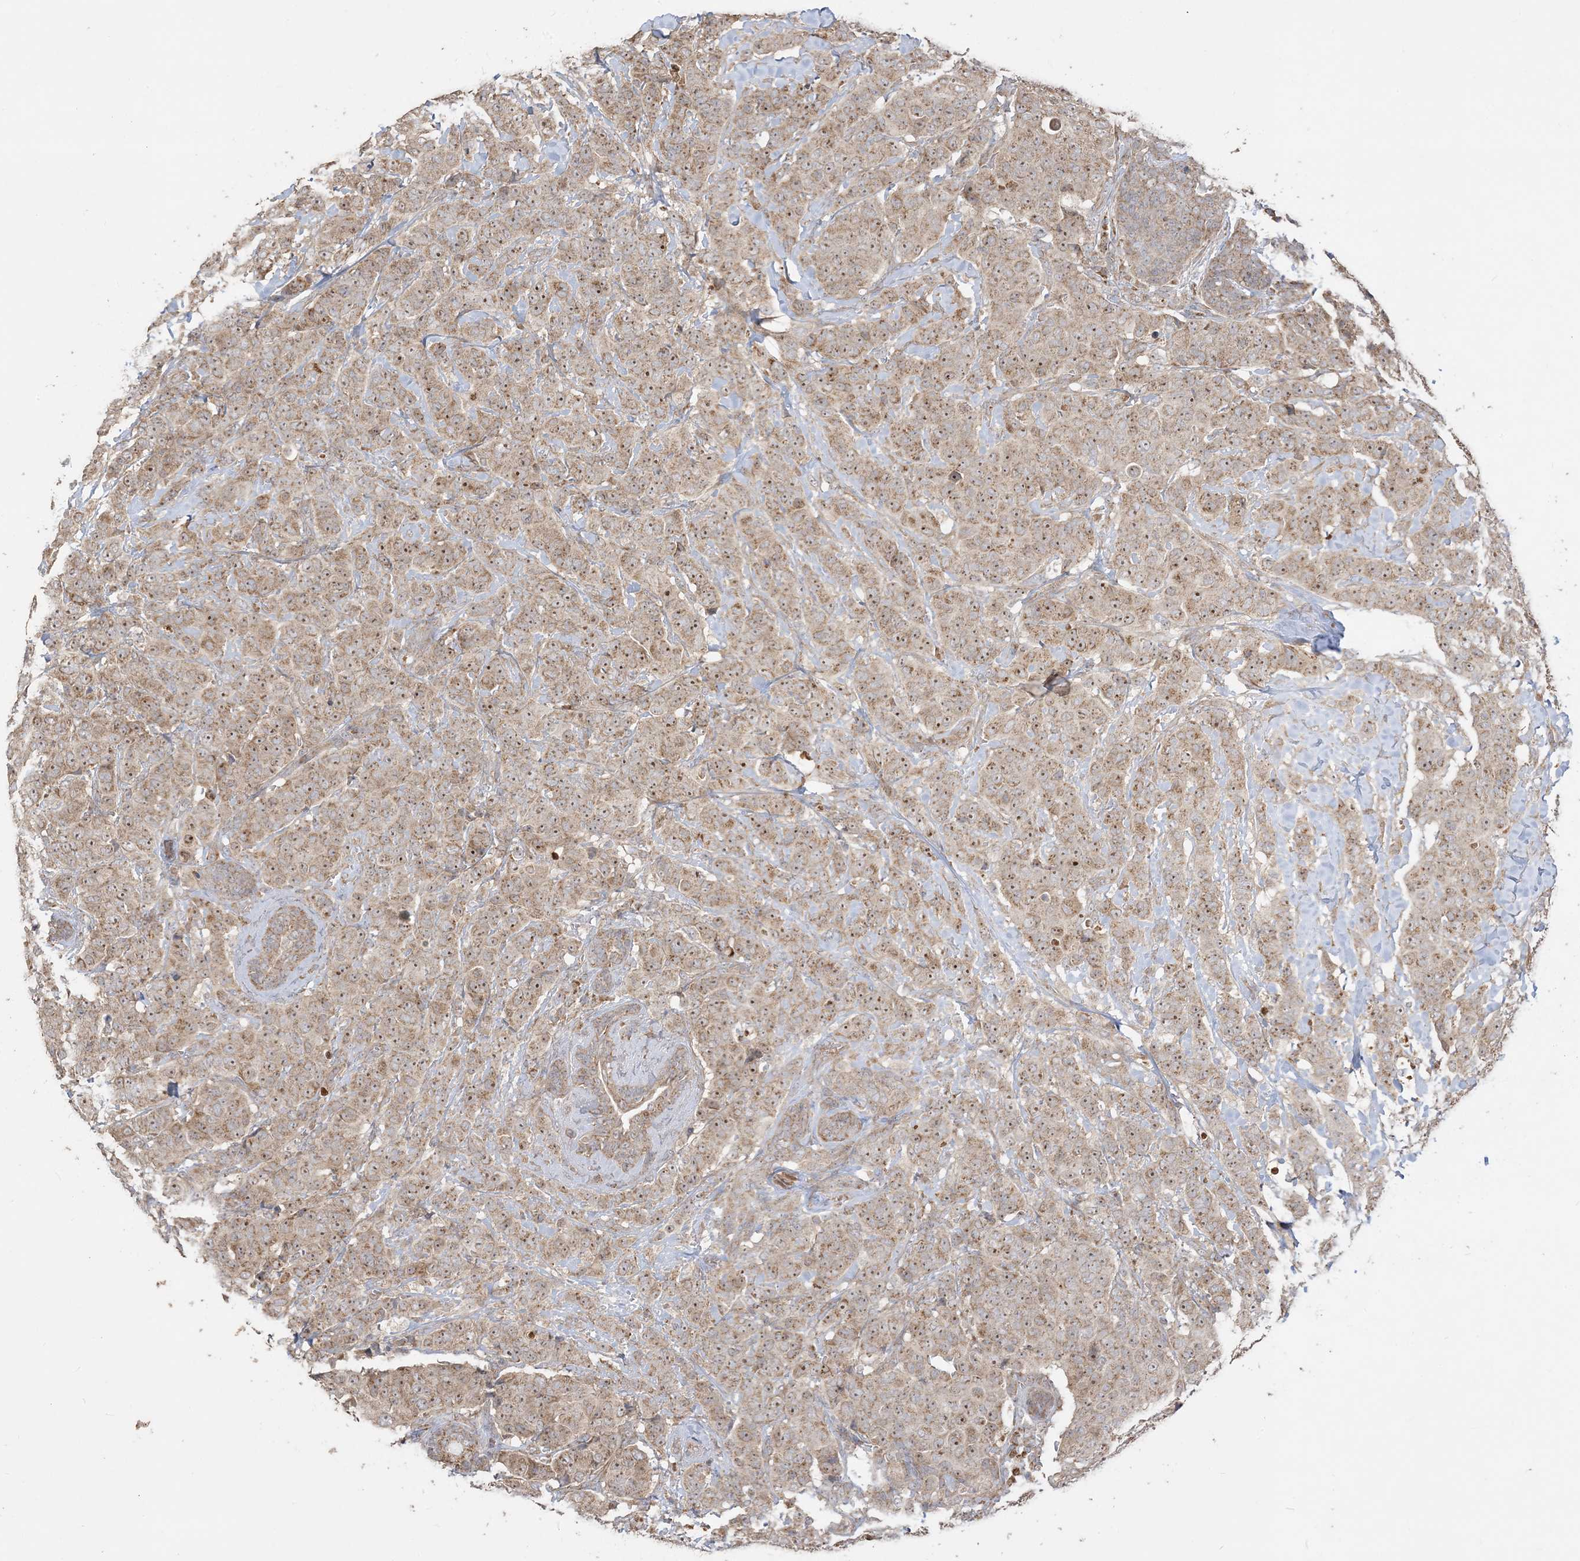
{"staining": {"intensity": "moderate", "quantity": ">75%", "location": "cytoplasmic/membranous,nuclear"}, "tissue": "breast cancer", "cell_type": "Tumor cells", "image_type": "cancer", "snomed": [{"axis": "morphology", "description": "Normal tissue, NOS"}, {"axis": "morphology", "description": "Duct carcinoma"}, {"axis": "topography", "description": "Breast"}], "caption": "A medium amount of moderate cytoplasmic/membranous and nuclear positivity is appreciated in about >75% of tumor cells in invasive ductal carcinoma (breast) tissue.", "gene": "SIRT3", "patient": {"sex": "female", "age": 40}}